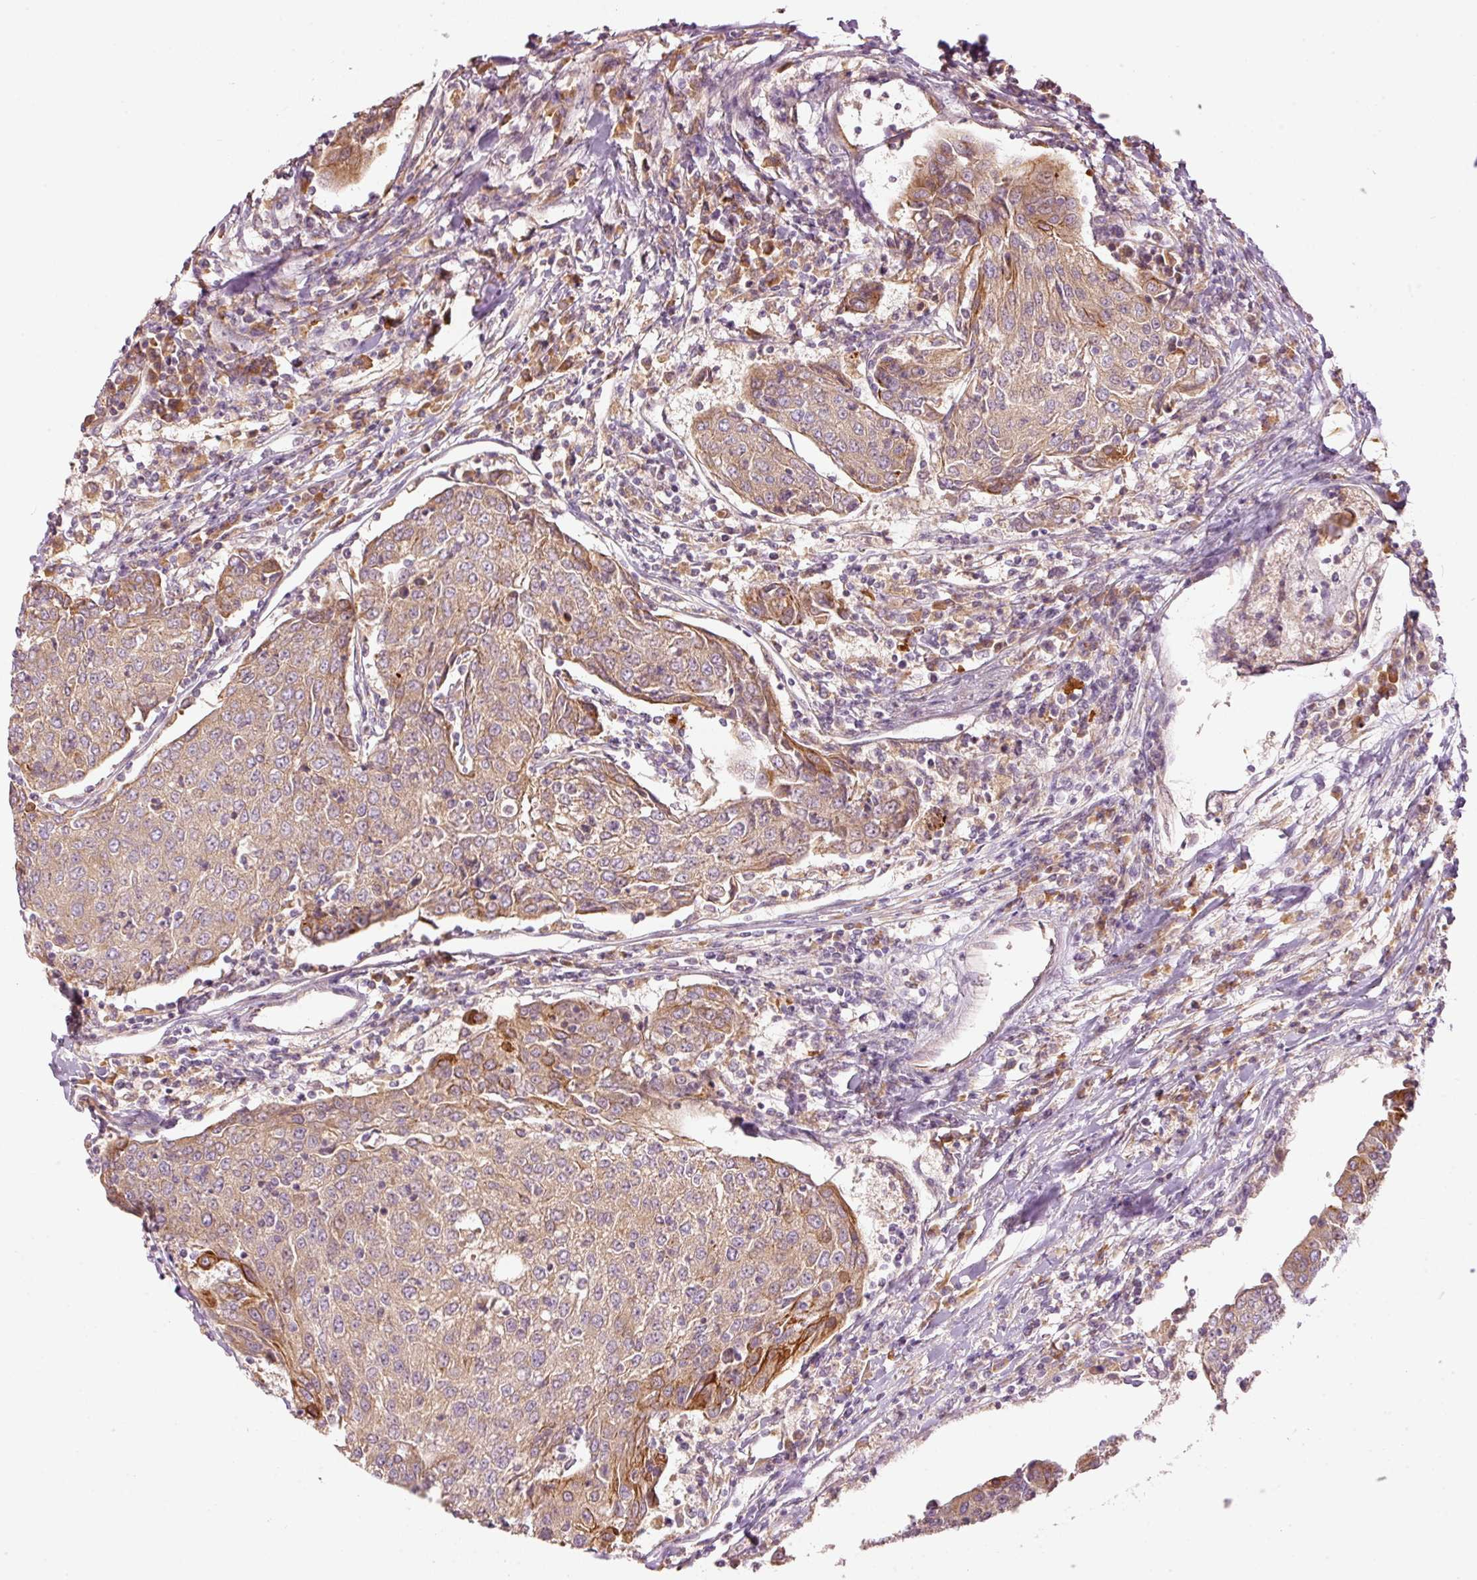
{"staining": {"intensity": "moderate", "quantity": ">75%", "location": "cytoplasmic/membranous"}, "tissue": "urothelial cancer", "cell_type": "Tumor cells", "image_type": "cancer", "snomed": [{"axis": "morphology", "description": "Urothelial carcinoma, High grade"}, {"axis": "topography", "description": "Urinary bladder"}], "caption": "IHC photomicrograph of neoplastic tissue: urothelial cancer stained using immunohistochemistry shows medium levels of moderate protein expression localized specifically in the cytoplasmic/membranous of tumor cells, appearing as a cytoplasmic/membranous brown color.", "gene": "MAP10", "patient": {"sex": "female", "age": 85}}